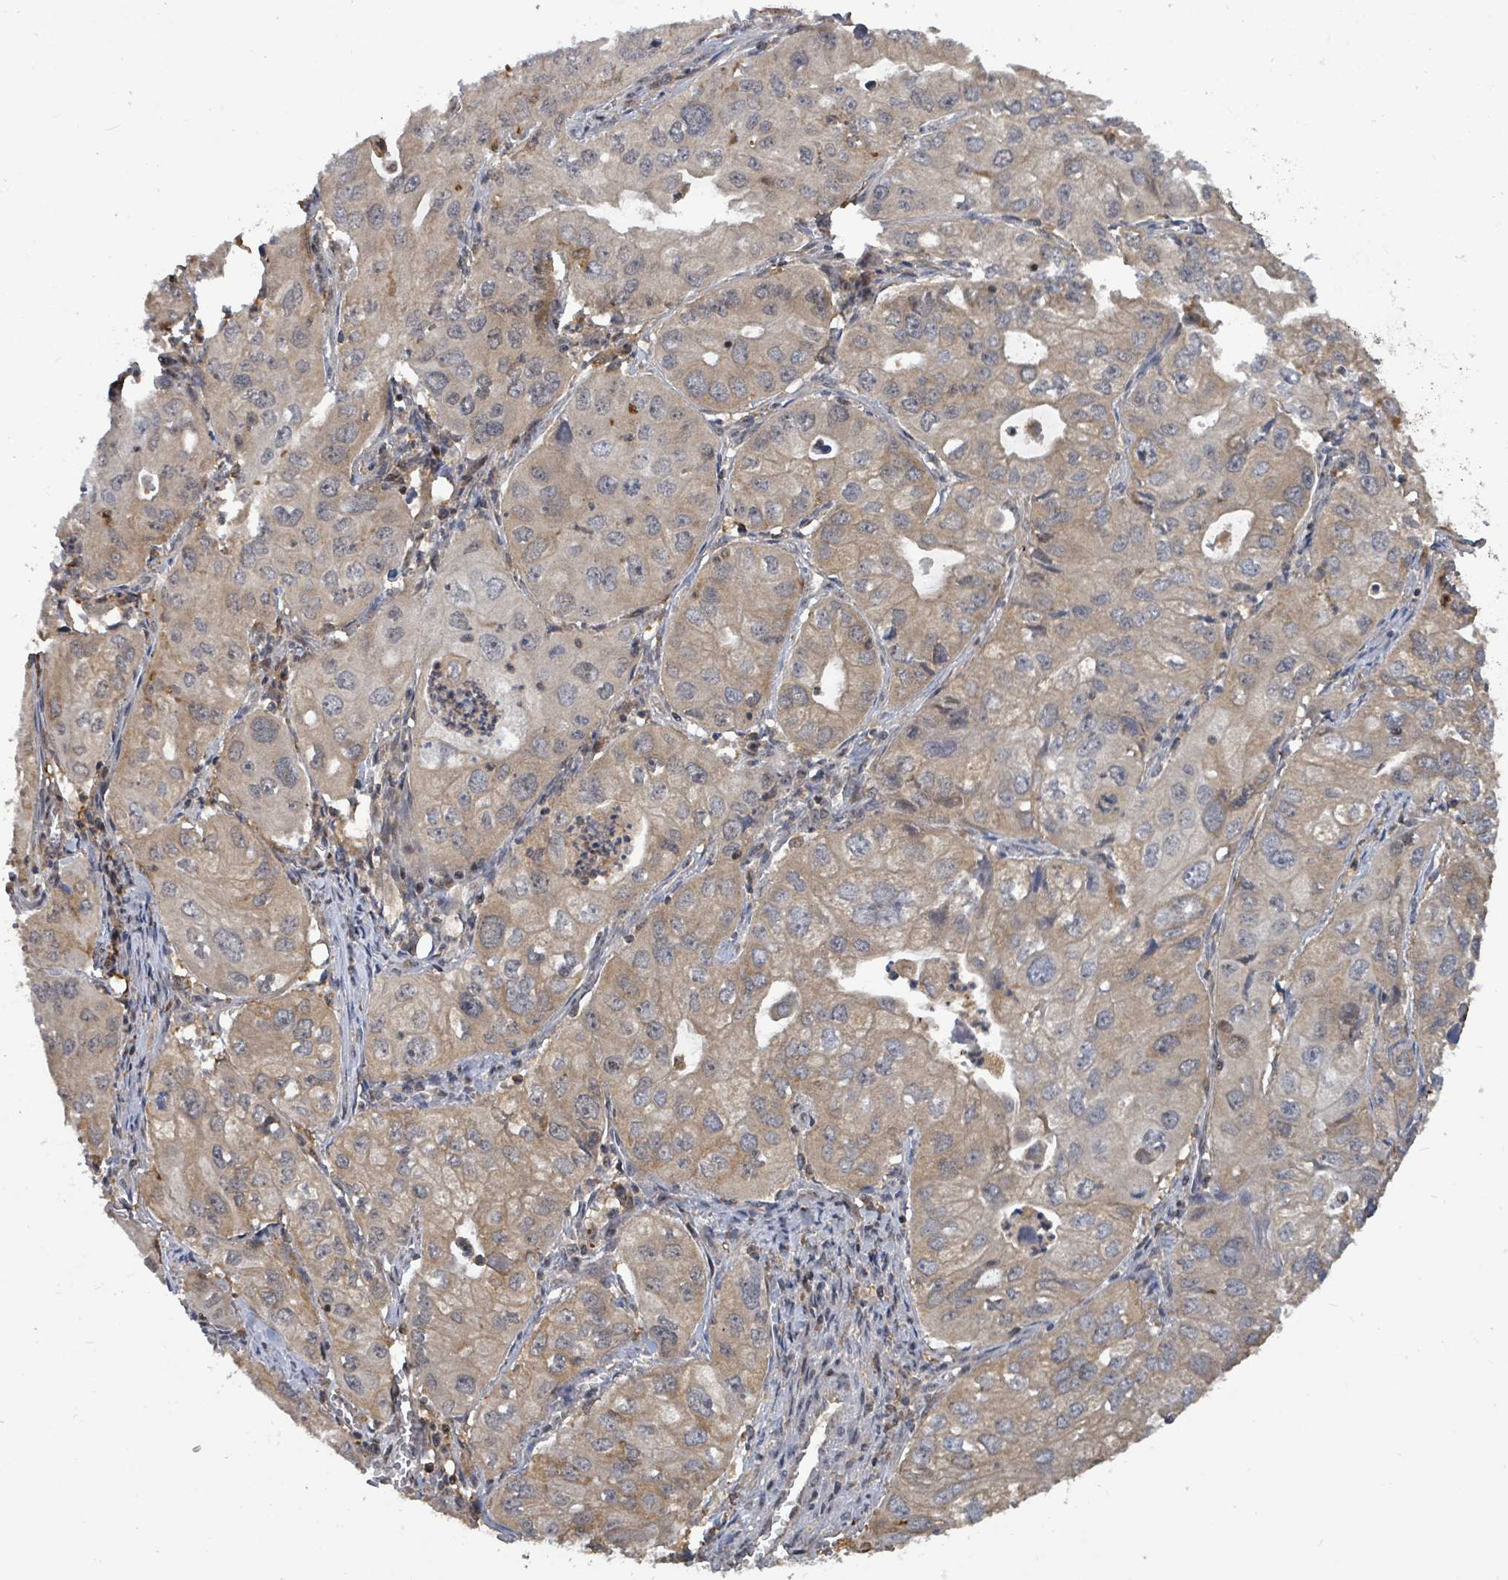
{"staining": {"intensity": "weak", "quantity": ">75%", "location": "cytoplasmic/membranous"}, "tissue": "lung cancer", "cell_type": "Tumor cells", "image_type": "cancer", "snomed": [{"axis": "morphology", "description": "Adenocarcinoma, NOS"}, {"axis": "topography", "description": "Lung"}], "caption": "Immunohistochemistry (IHC) histopathology image of lung adenocarcinoma stained for a protein (brown), which exhibits low levels of weak cytoplasmic/membranous staining in approximately >75% of tumor cells.", "gene": "FBXO6", "patient": {"sex": "male", "age": 48}}